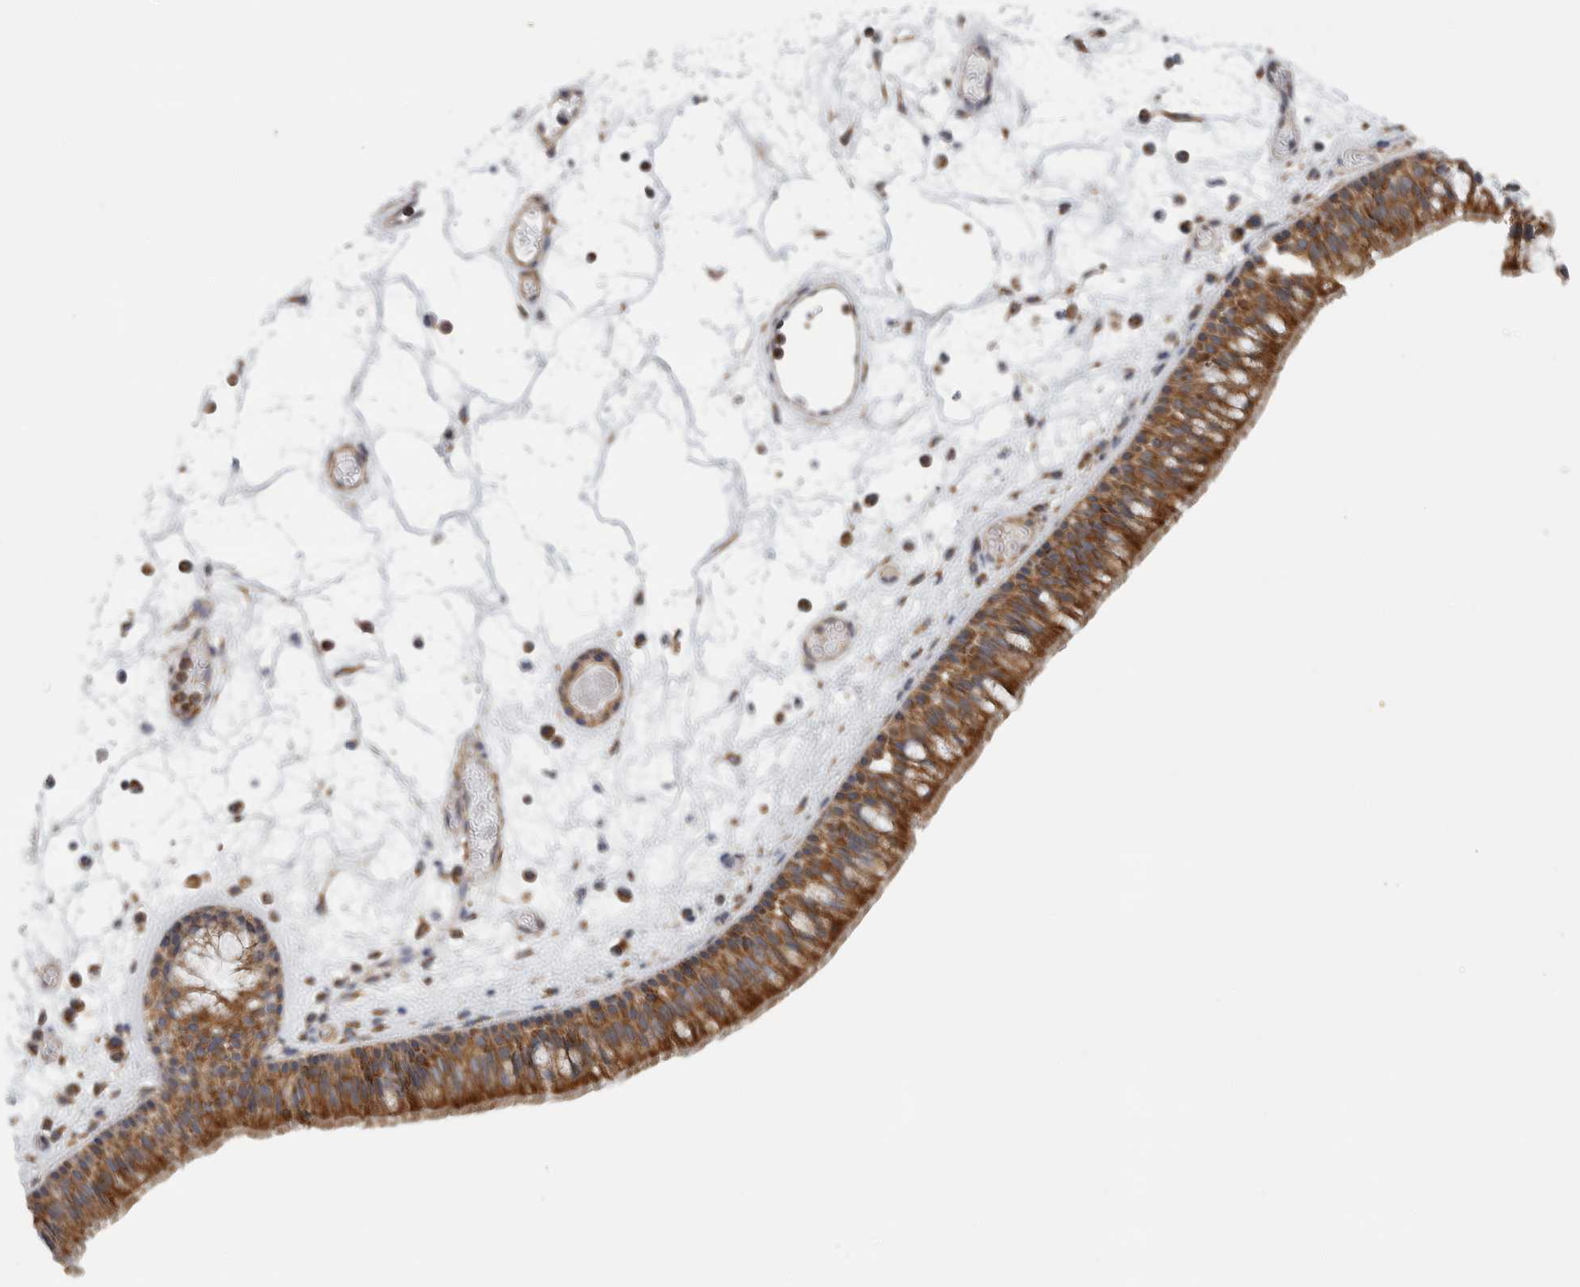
{"staining": {"intensity": "moderate", "quantity": ">75%", "location": "cytoplasmic/membranous"}, "tissue": "nasopharynx", "cell_type": "Respiratory epithelial cells", "image_type": "normal", "snomed": [{"axis": "morphology", "description": "Normal tissue, NOS"}, {"axis": "morphology", "description": "Inflammation, NOS"}, {"axis": "morphology", "description": "Malignant melanoma, Metastatic site"}, {"axis": "topography", "description": "Nasopharynx"}], "caption": "Approximately >75% of respiratory epithelial cells in unremarkable nasopharynx reveal moderate cytoplasmic/membranous protein positivity as visualized by brown immunohistochemical staining.", "gene": "FKBP8", "patient": {"sex": "male", "age": 70}}